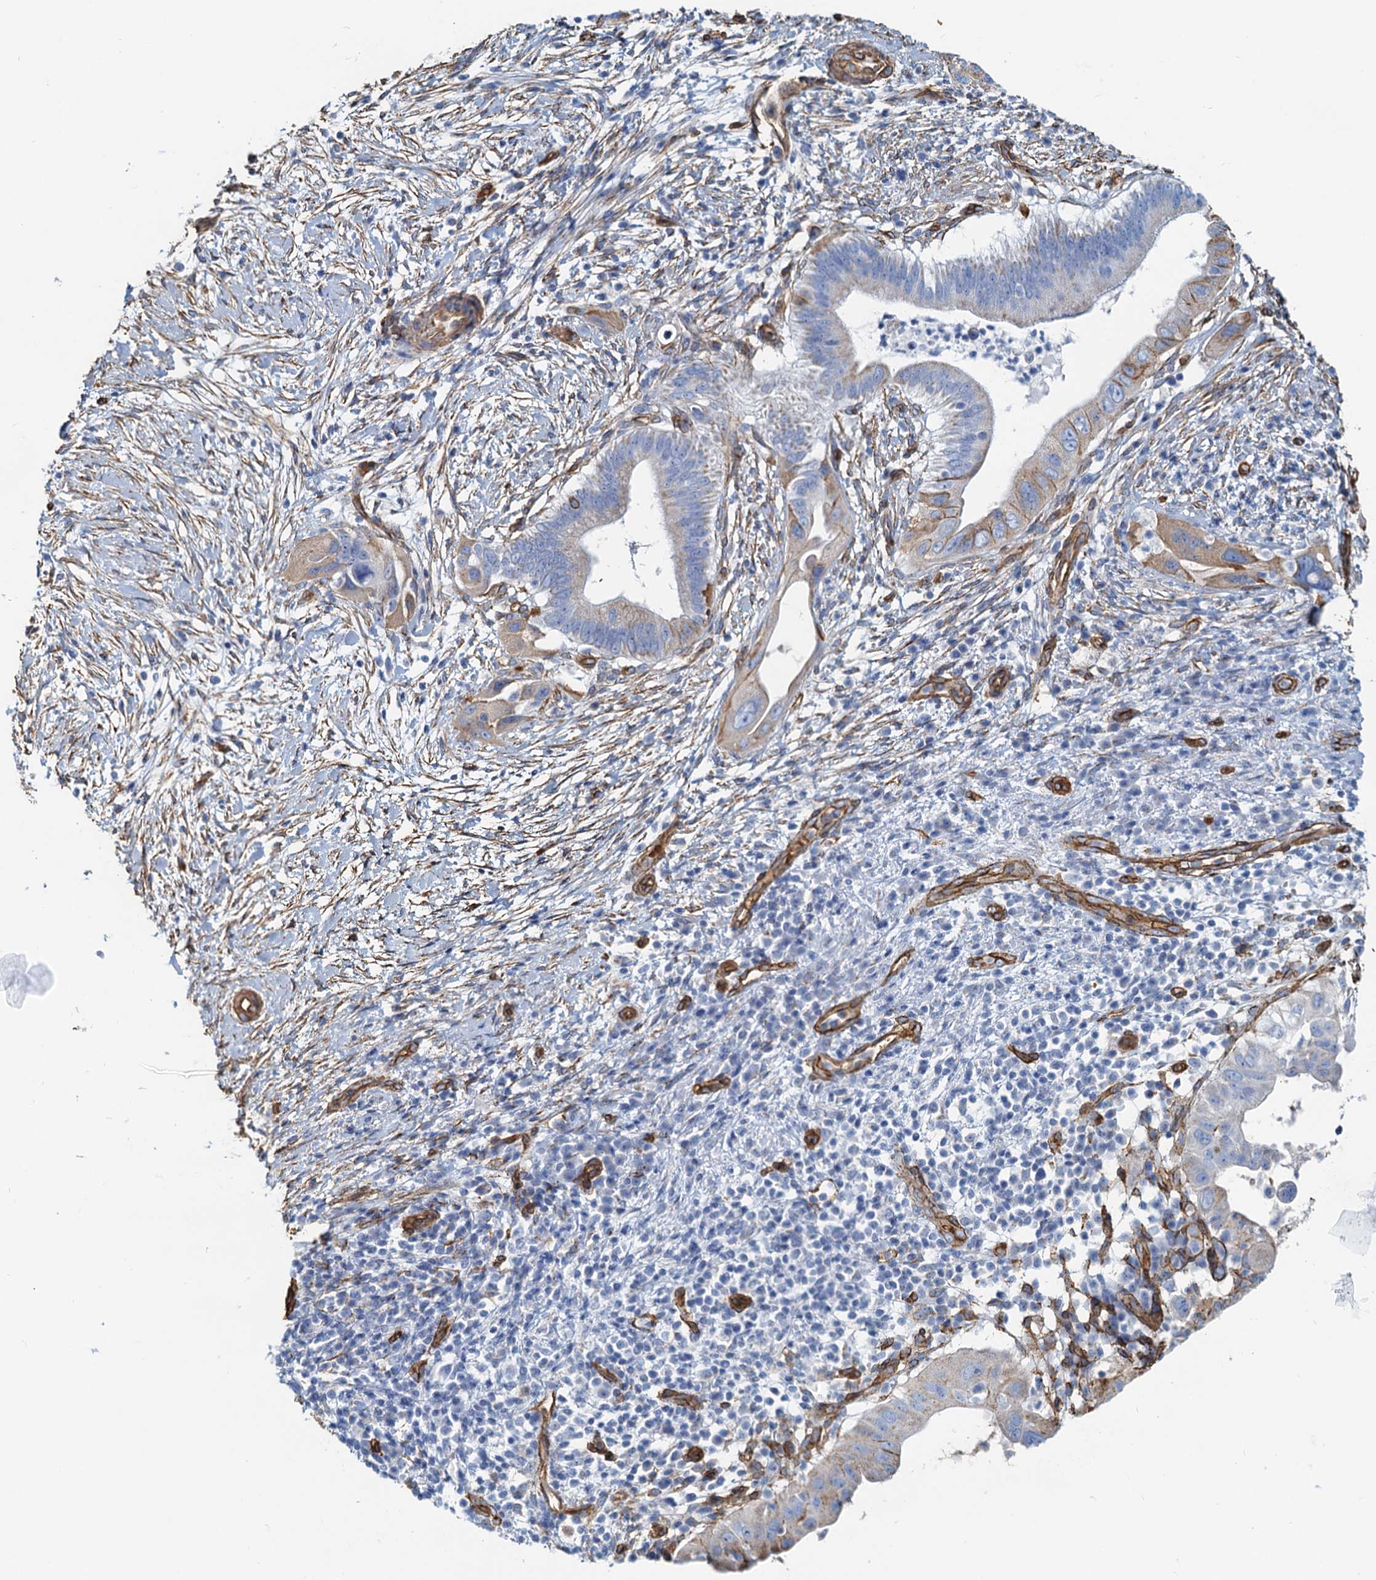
{"staining": {"intensity": "negative", "quantity": "none", "location": "none"}, "tissue": "pancreatic cancer", "cell_type": "Tumor cells", "image_type": "cancer", "snomed": [{"axis": "morphology", "description": "Adenocarcinoma, NOS"}, {"axis": "topography", "description": "Pancreas"}], "caption": "The photomicrograph displays no significant expression in tumor cells of adenocarcinoma (pancreatic).", "gene": "DGKG", "patient": {"sex": "male", "age": 68}}